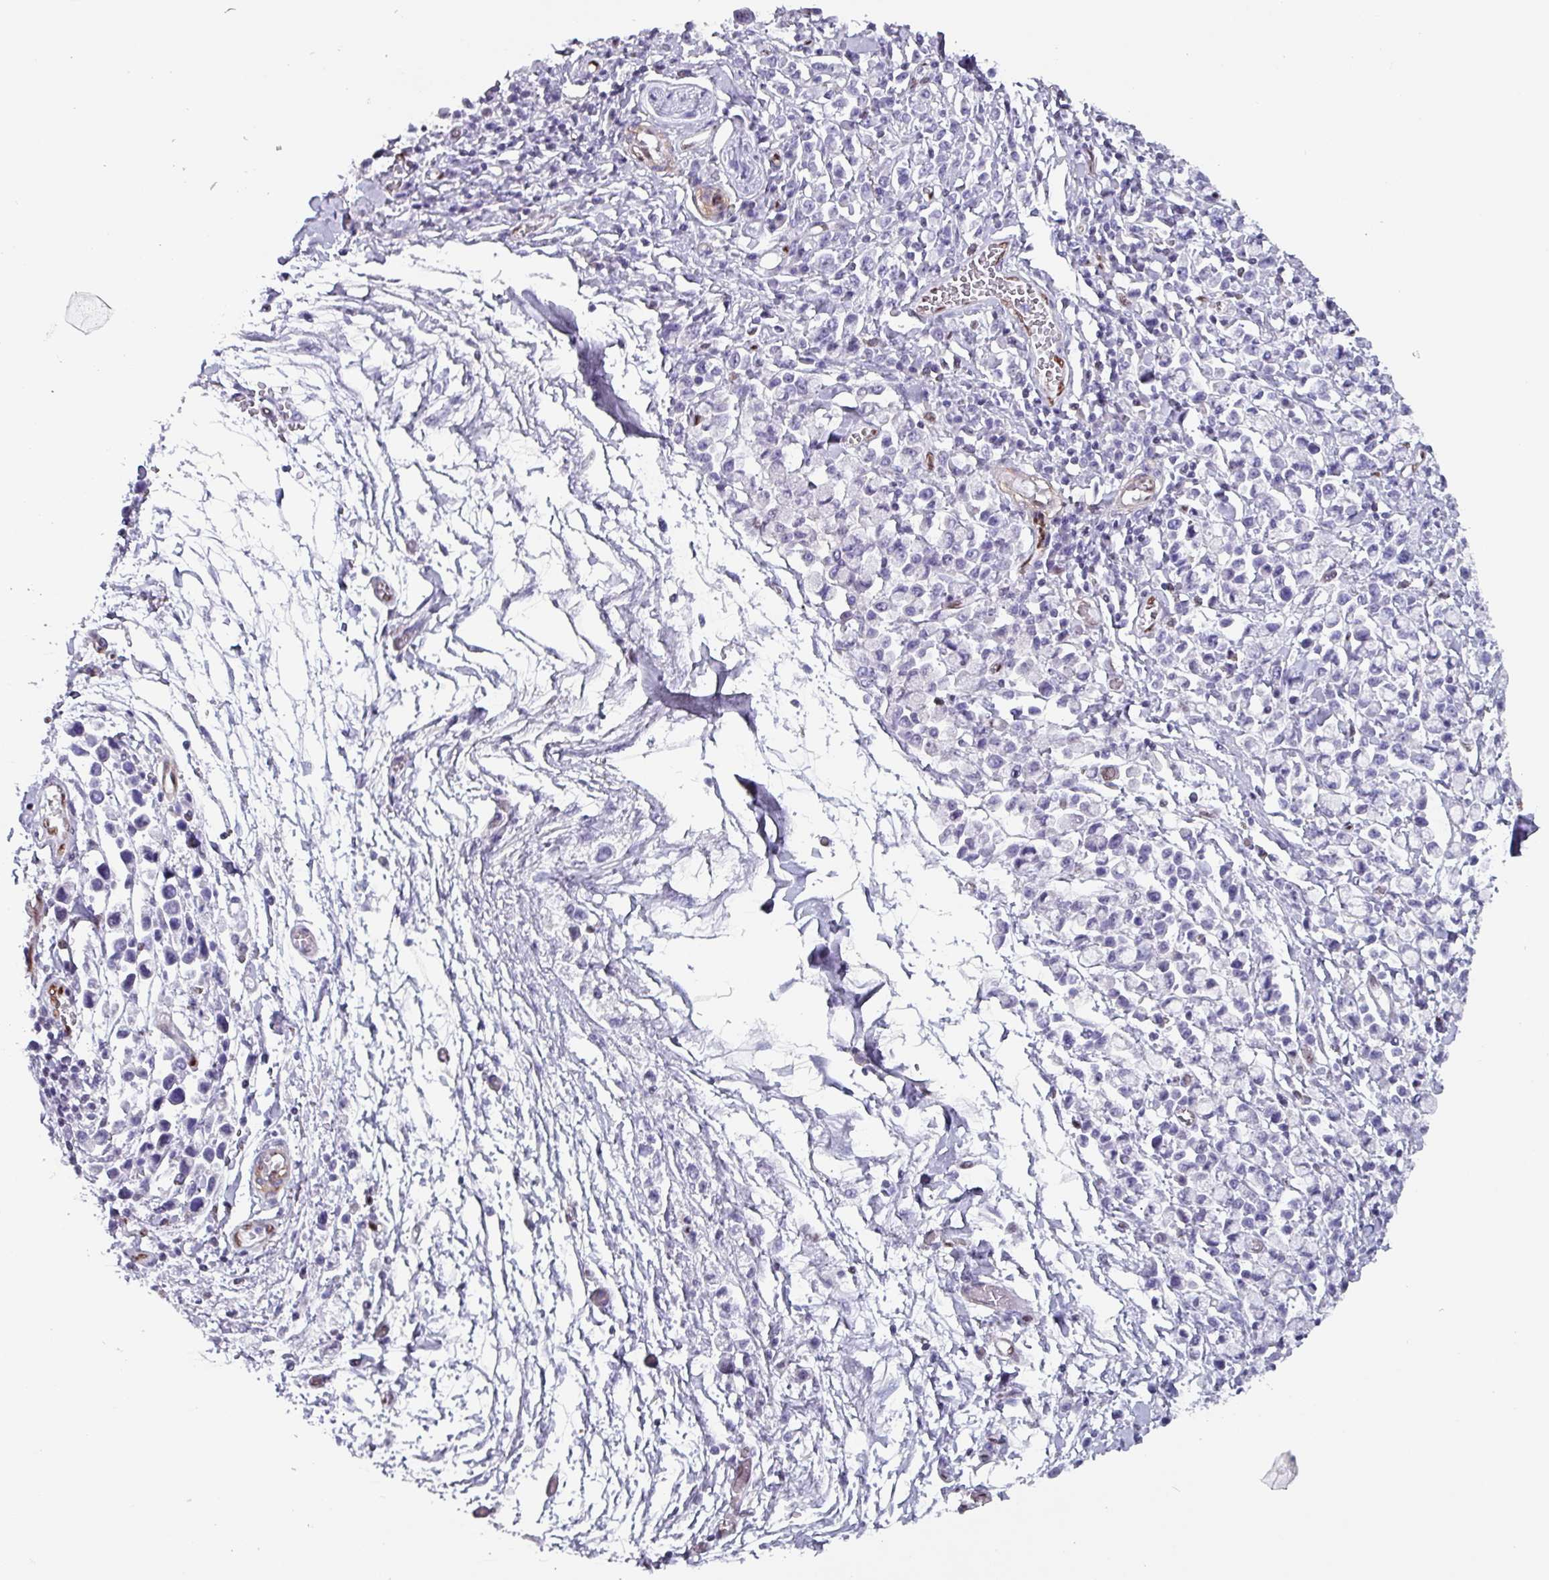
{"staining": {"intensity": "negative", "quantity": "none", "location": "none"}, "tissue": "stomach cancer", "cell_type": "Tumor cells", "image_type": "cancer", "snomed": [{"axis": "morphology", "description": "Adenocarcinoma, NOS"}, {"axis": "topography", "description": "Stomach"}], "caption": "High power microscopy micrograph of an IHC photomicrograph of stomach cancer (adenocarcinoma), revealing no significant expression in tumor cells. (Brightfield microscopy of DAB (3,3'-diaminobenzidine) IHC at high magnification).", "gene": "ZNF816-ZNF321P", "patient": {"sex": "female", "age": 81}}